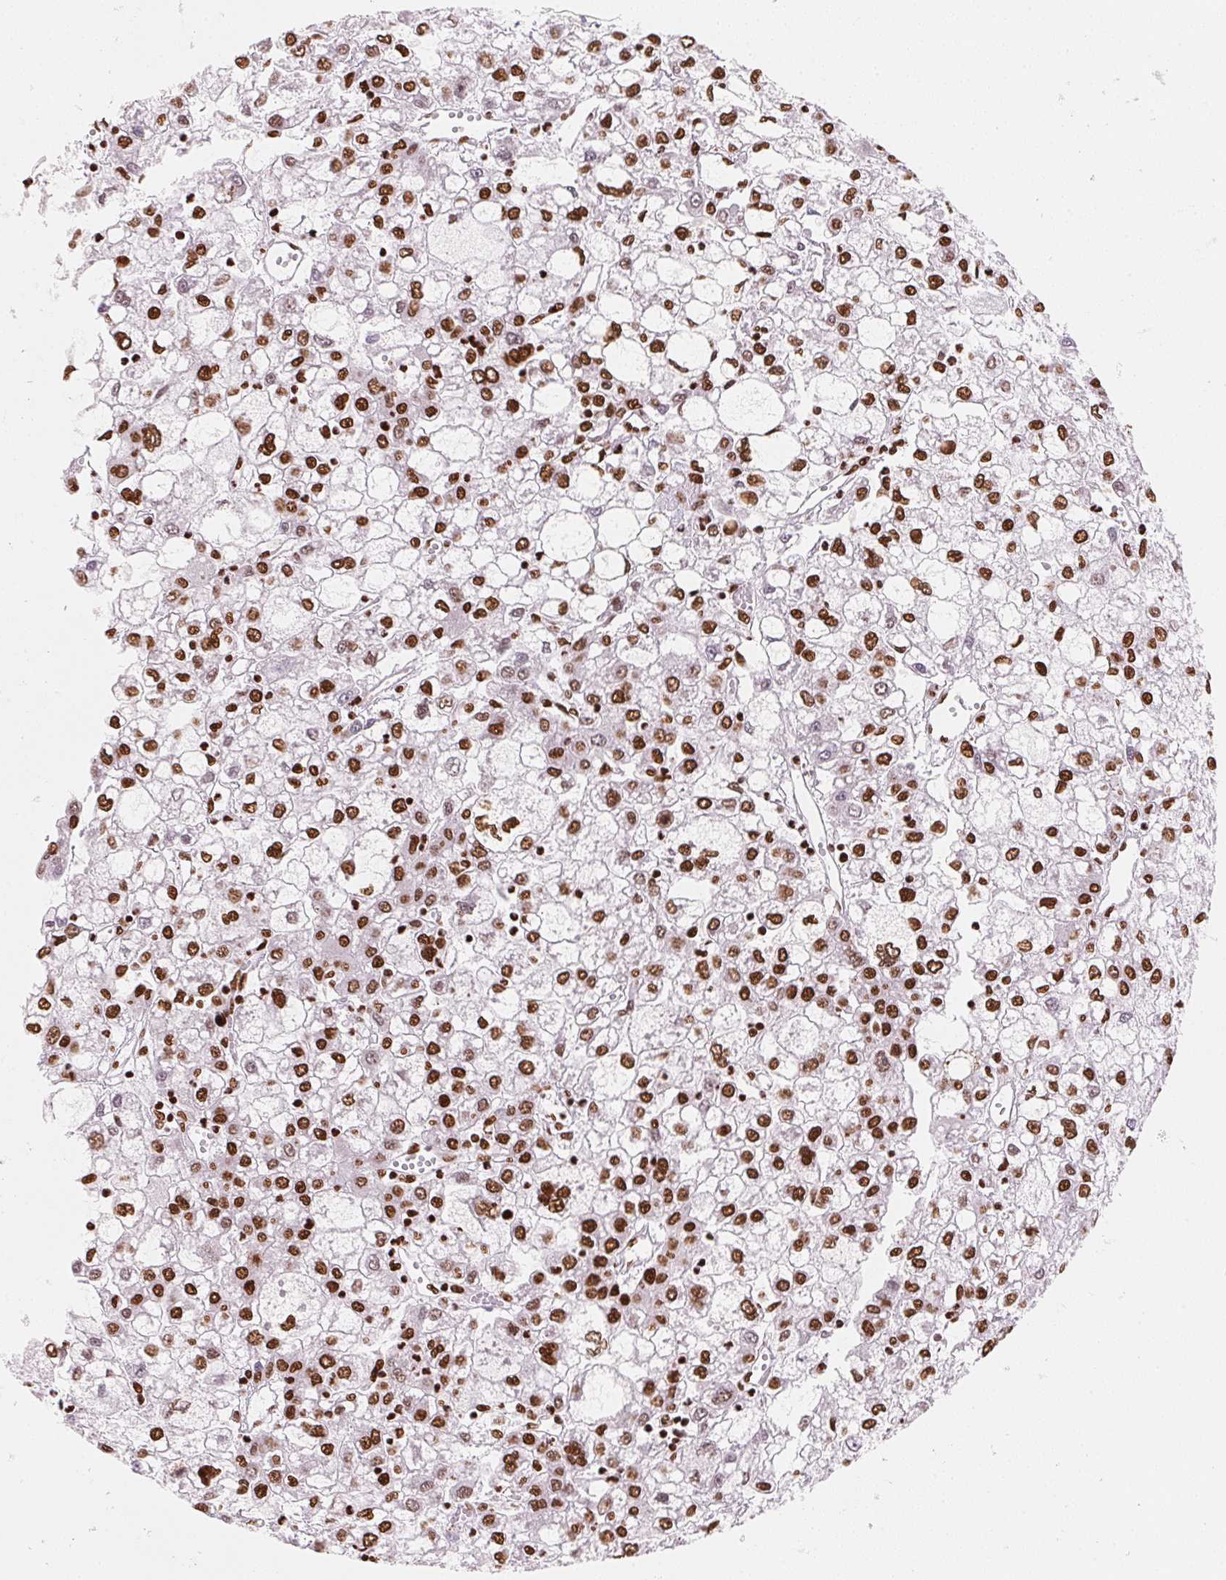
{"staining": {"intensity": "strong", "quantity": ">75%", "location": "nuclear"}, "tissue": "liver cancer", "cell_type": "Tumor cells", "image_type": "cancer", "snomed": [{"axis": "morphology", "description": "Carcinoma, Hepatocellular, NOS"}, {"axis": "topography", "description": "Liver"}], "caption": "IHC (DAB) staining of human liver hepatocellular carcinoma displays strong nuclear protein expression in about >75% of tumor cells.", "gene": "NXF1", "patient": {"sex": "male", "age": 40}}